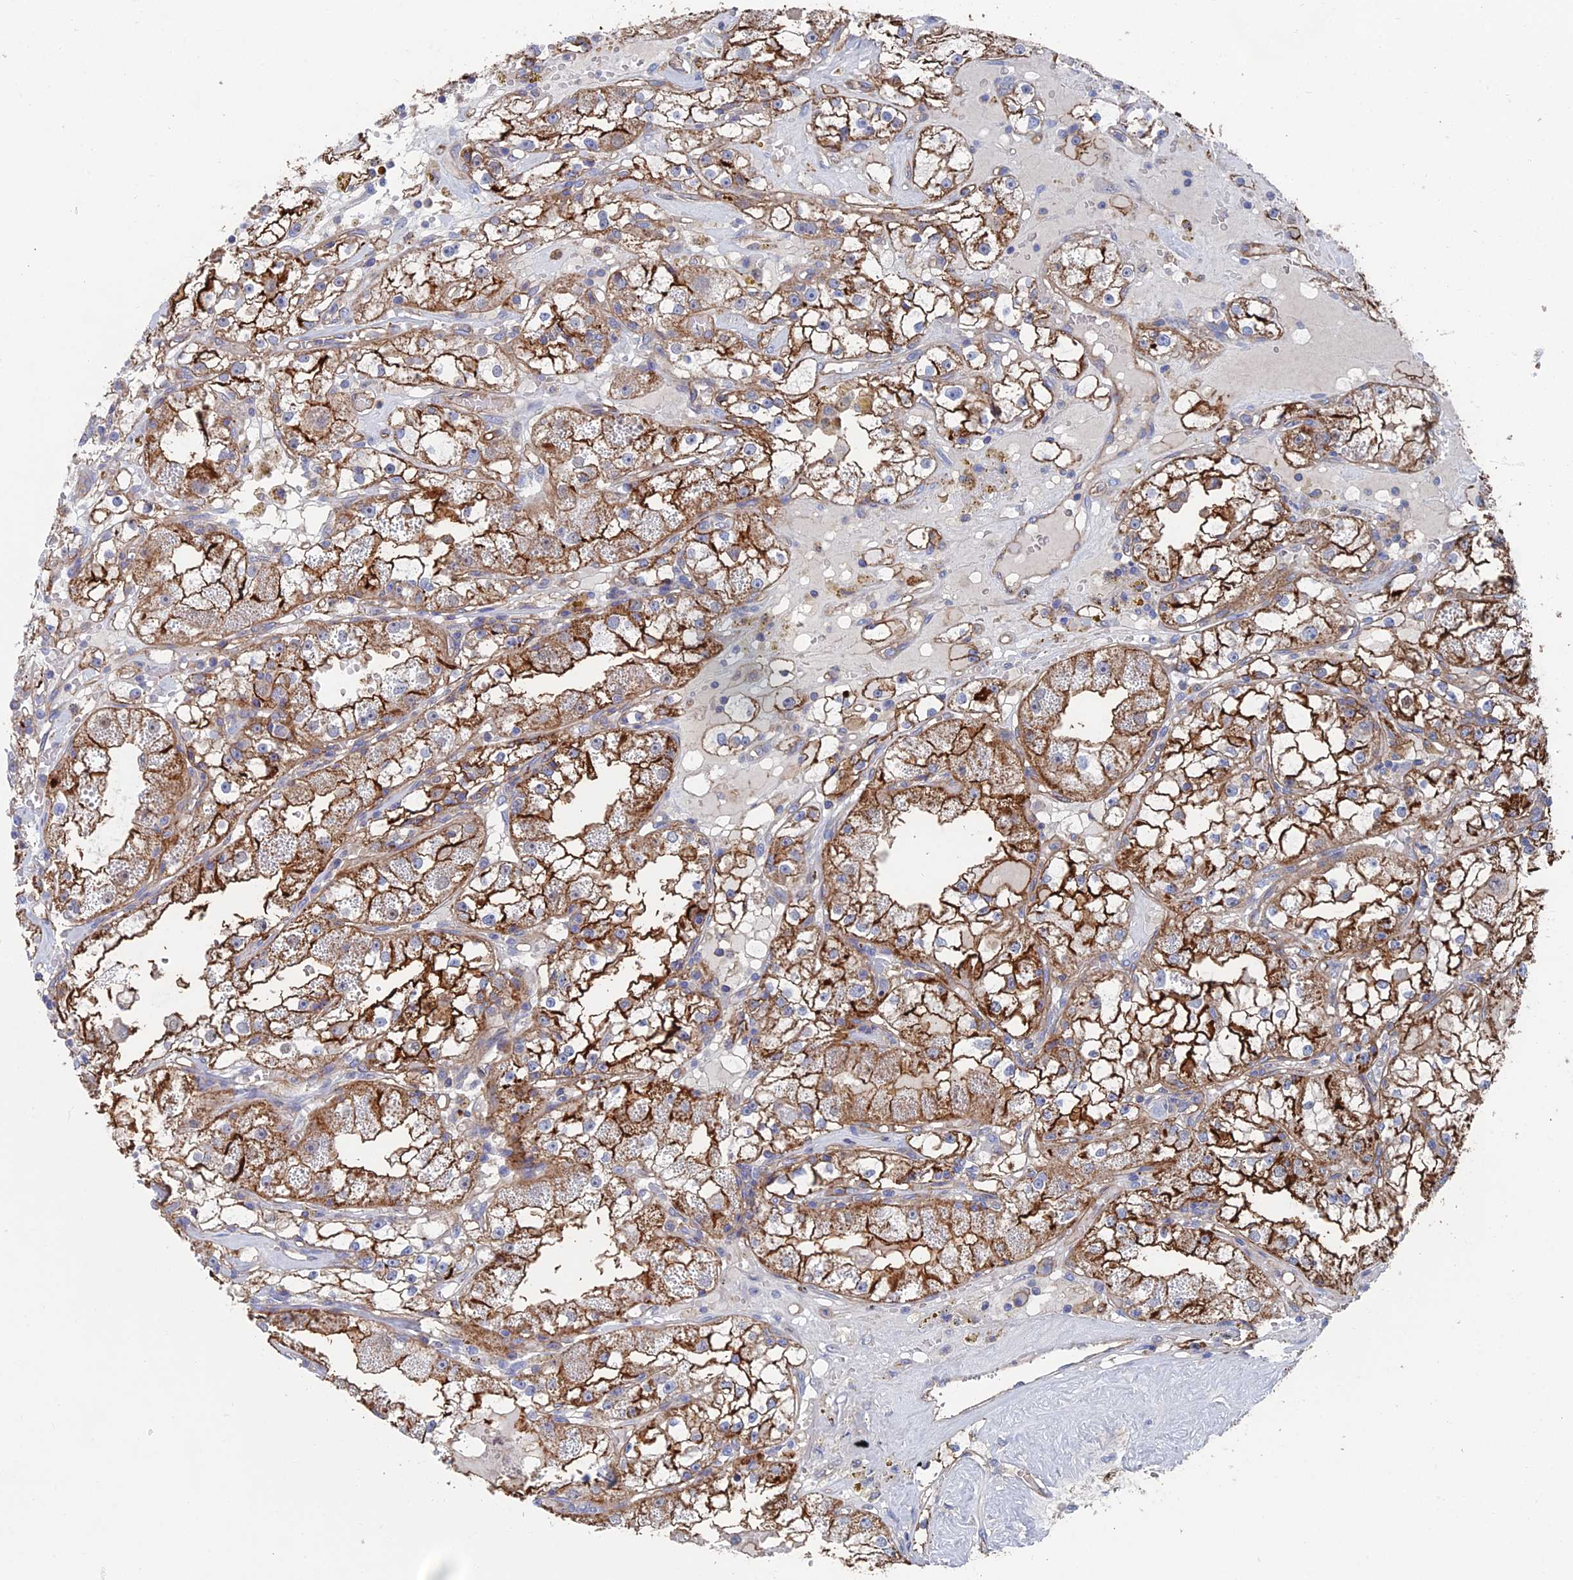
{"staining": {"intensity": "moderate", "quantity": ">75%", "location": "cytoplasmic/membranous"}, "tissue": "renal cancer", "cell_type": "Tumor cells", "image_type": "cancer", "snomed": [{"axis": "morphology", "description": "Adenocarcinoma, NOS"}, {"axis": "topography", "description": "Kidney"}], "caption": "Human adenocarcinoma (renal) stained for a protein (brown) shows moderate cytoplasmic/membranous positive positivity in approximately >75% of tumor cells.", "gene": "SNX11", "patient": {"sex": "male", "age": 56}}